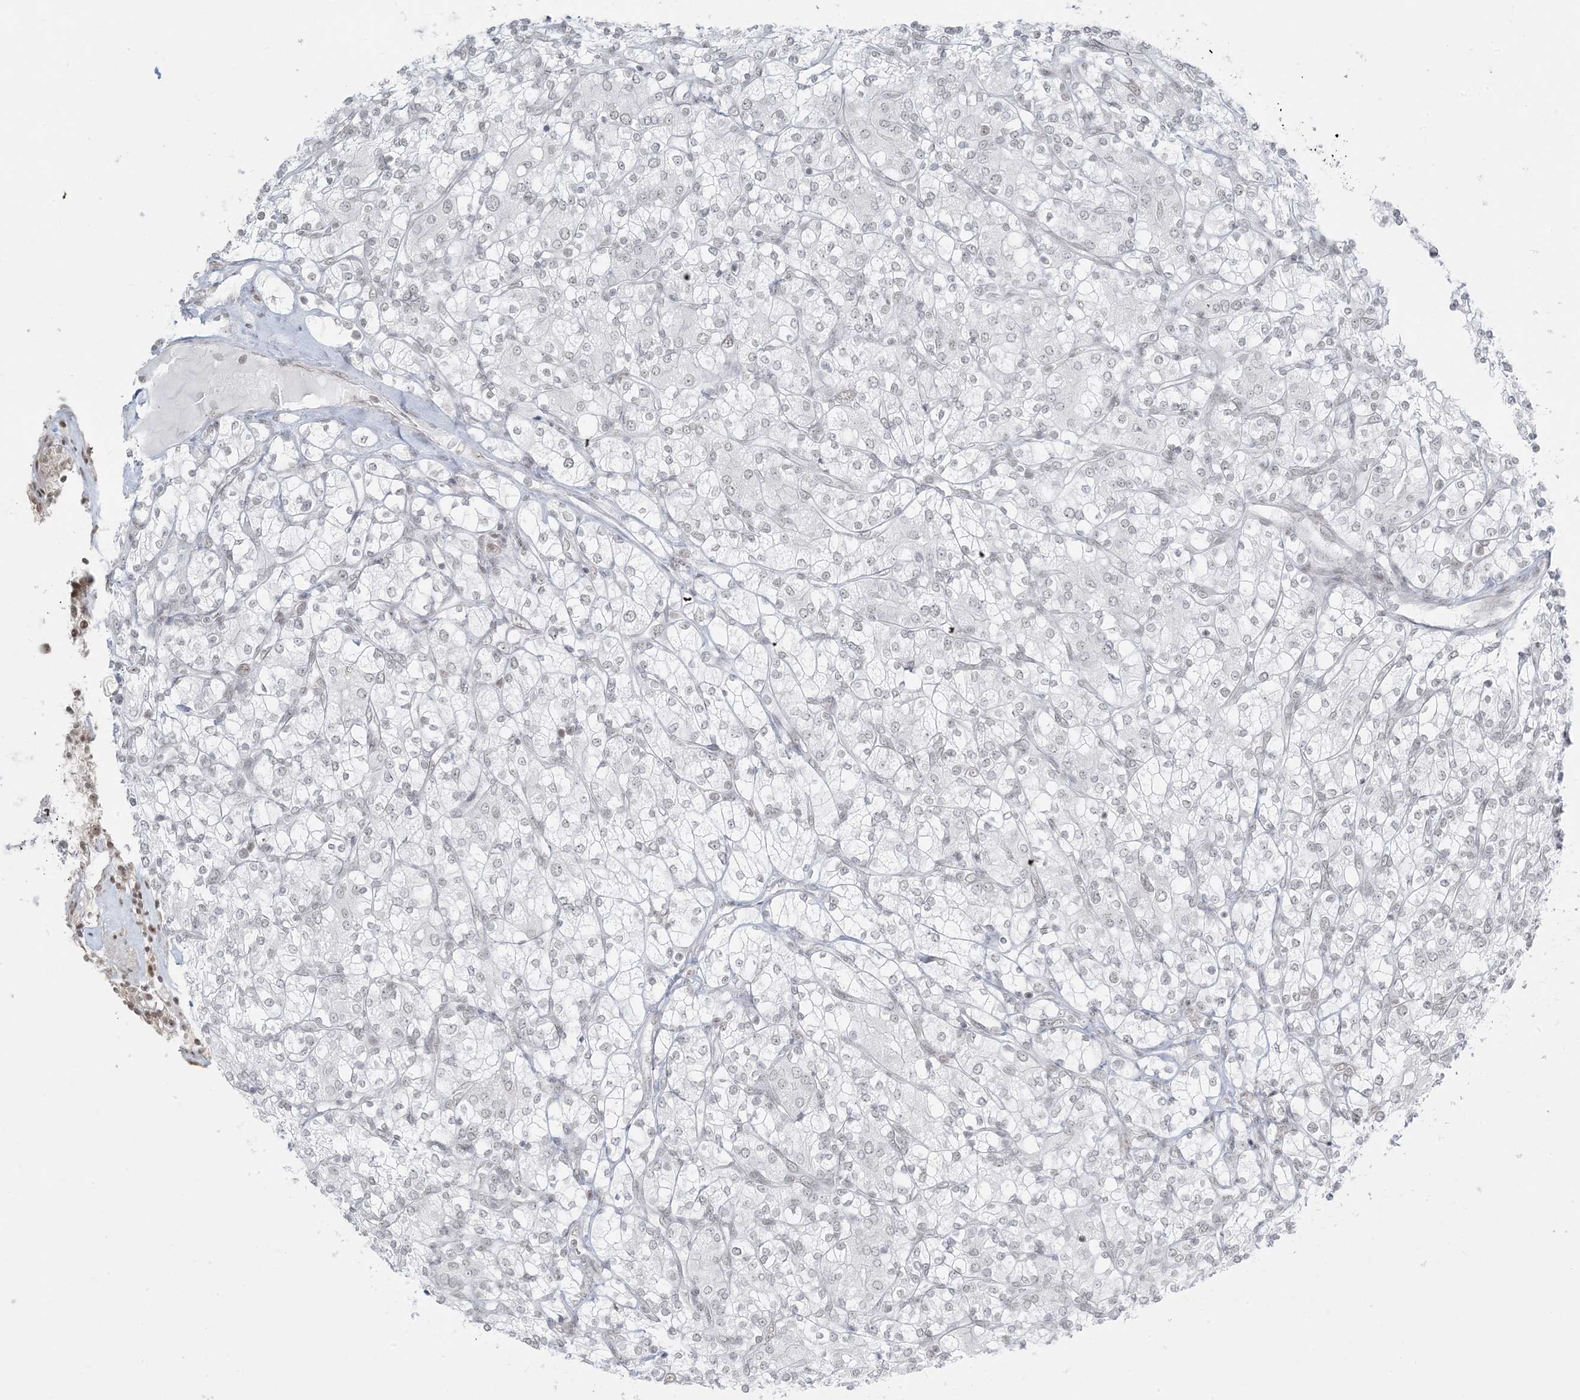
{"staining": {"intensity": "weak", "quantity": "<25%", "location": "nuclear"}, "tissue": "renal cancer", "cell_type": "Tumor cells", "image_type": "cancer", "snomed": [{"axis": "morphology", "description": "Adenocarcinoma, NOS"}, {"axis": "topography", "description": "Kidney"}], "caption": "Tumor cells show no significant expression in renal cancer.", "gene": "ZNF787", "patient": {"sex": "male", "age": 77}}